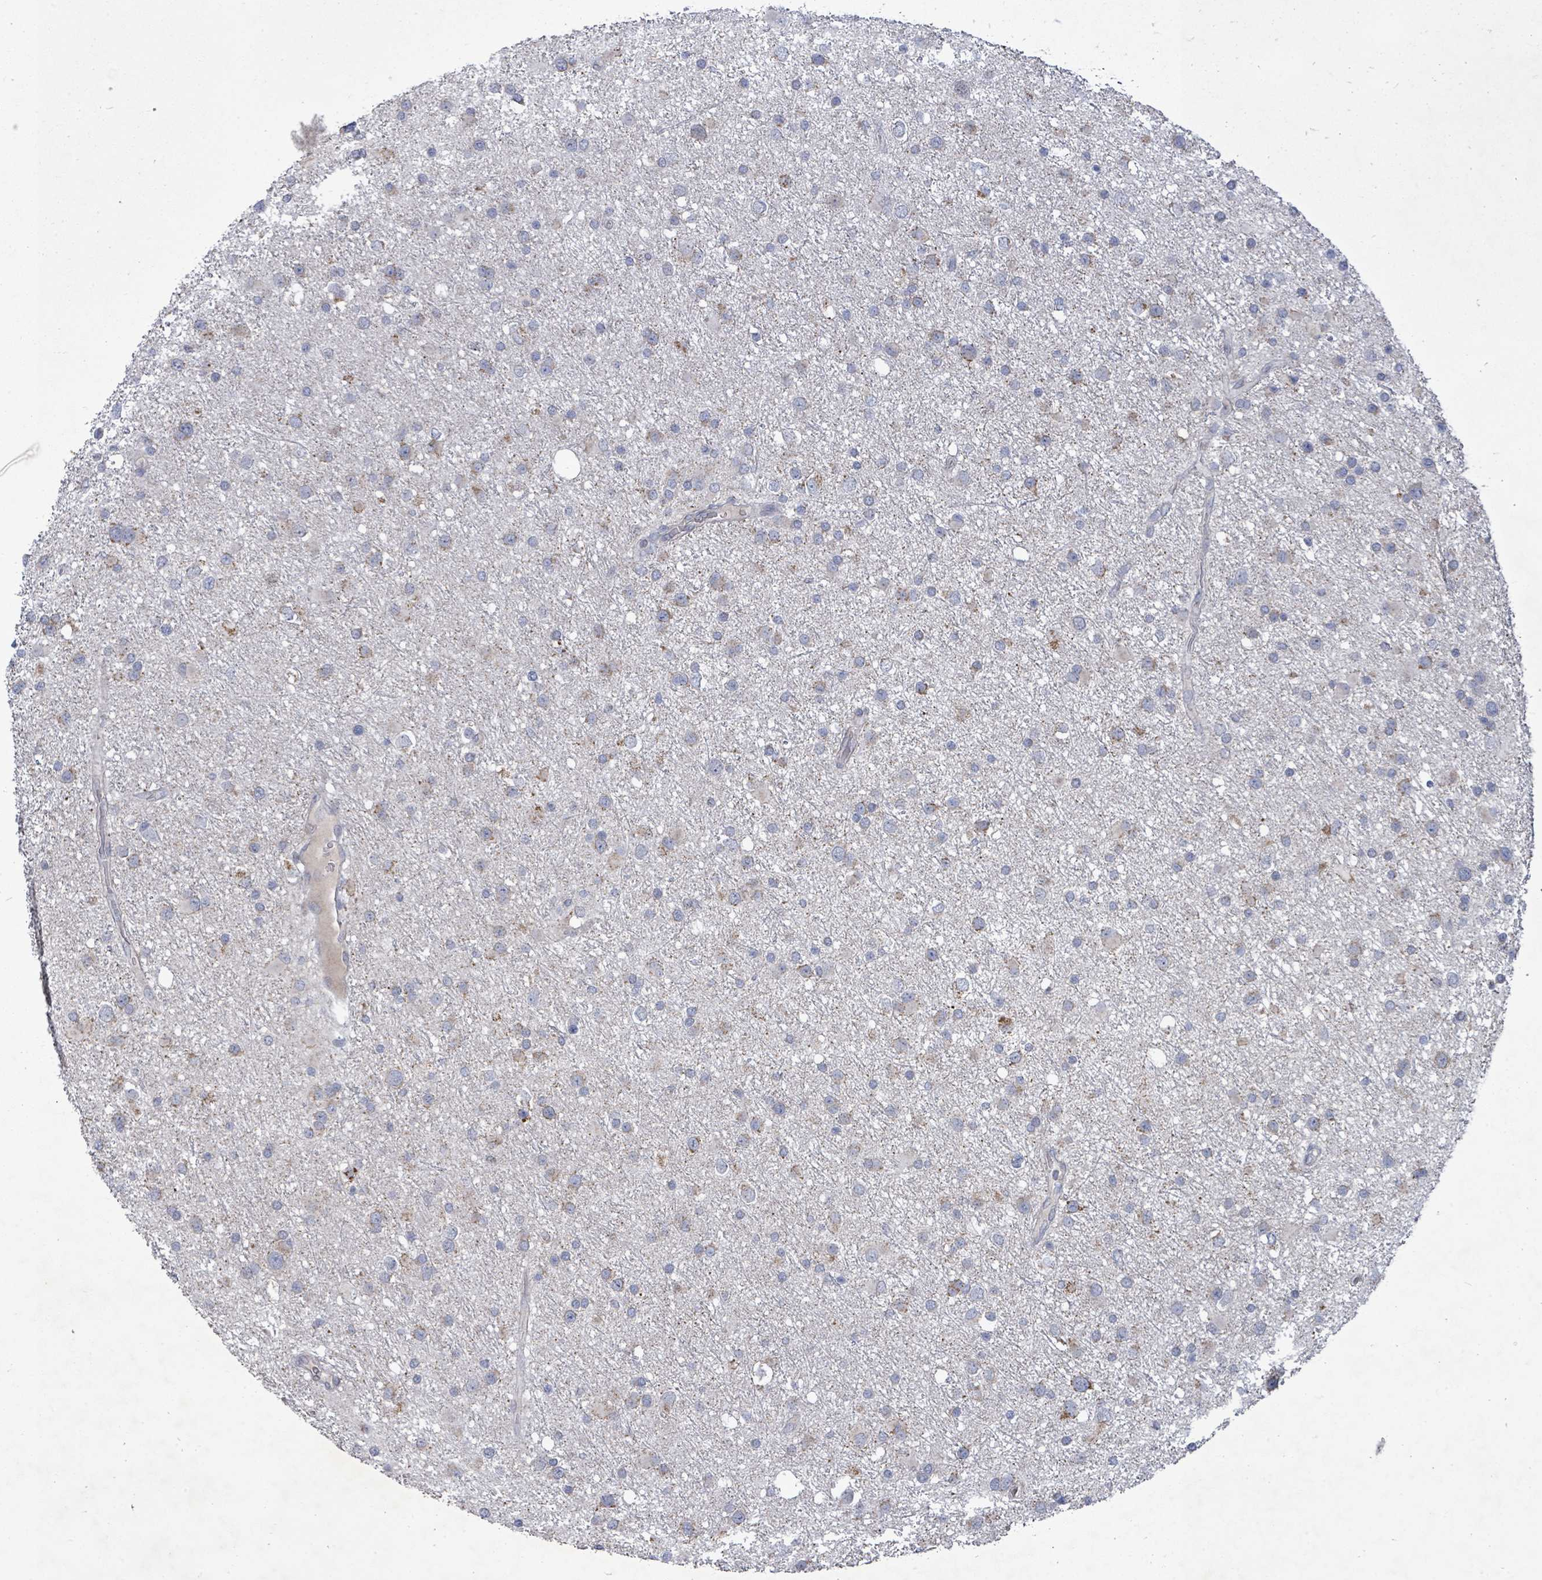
{"staining": {"intensity": "moderate", "quantity": "25%-75%", "location": "cytoplasmic/membranous"}, "tissue": "glioma", "cell_type": "Tumor cells", "image_type": "cancer", "snomed": [{"axis": "morphology", "description": "Glioma, malignant, Low grade"}, {"axis": "topography", "description": "Brain"}], "caption": "Approximately 25%-75% of tumor cells in malignant low-grade glioma reveal moderate cytoplasmic/membranous protein expression as visualized by brown immunohistochemical staining.", "gene": "ZFPM1", "patient": {"sex": "female", "age": 32}}